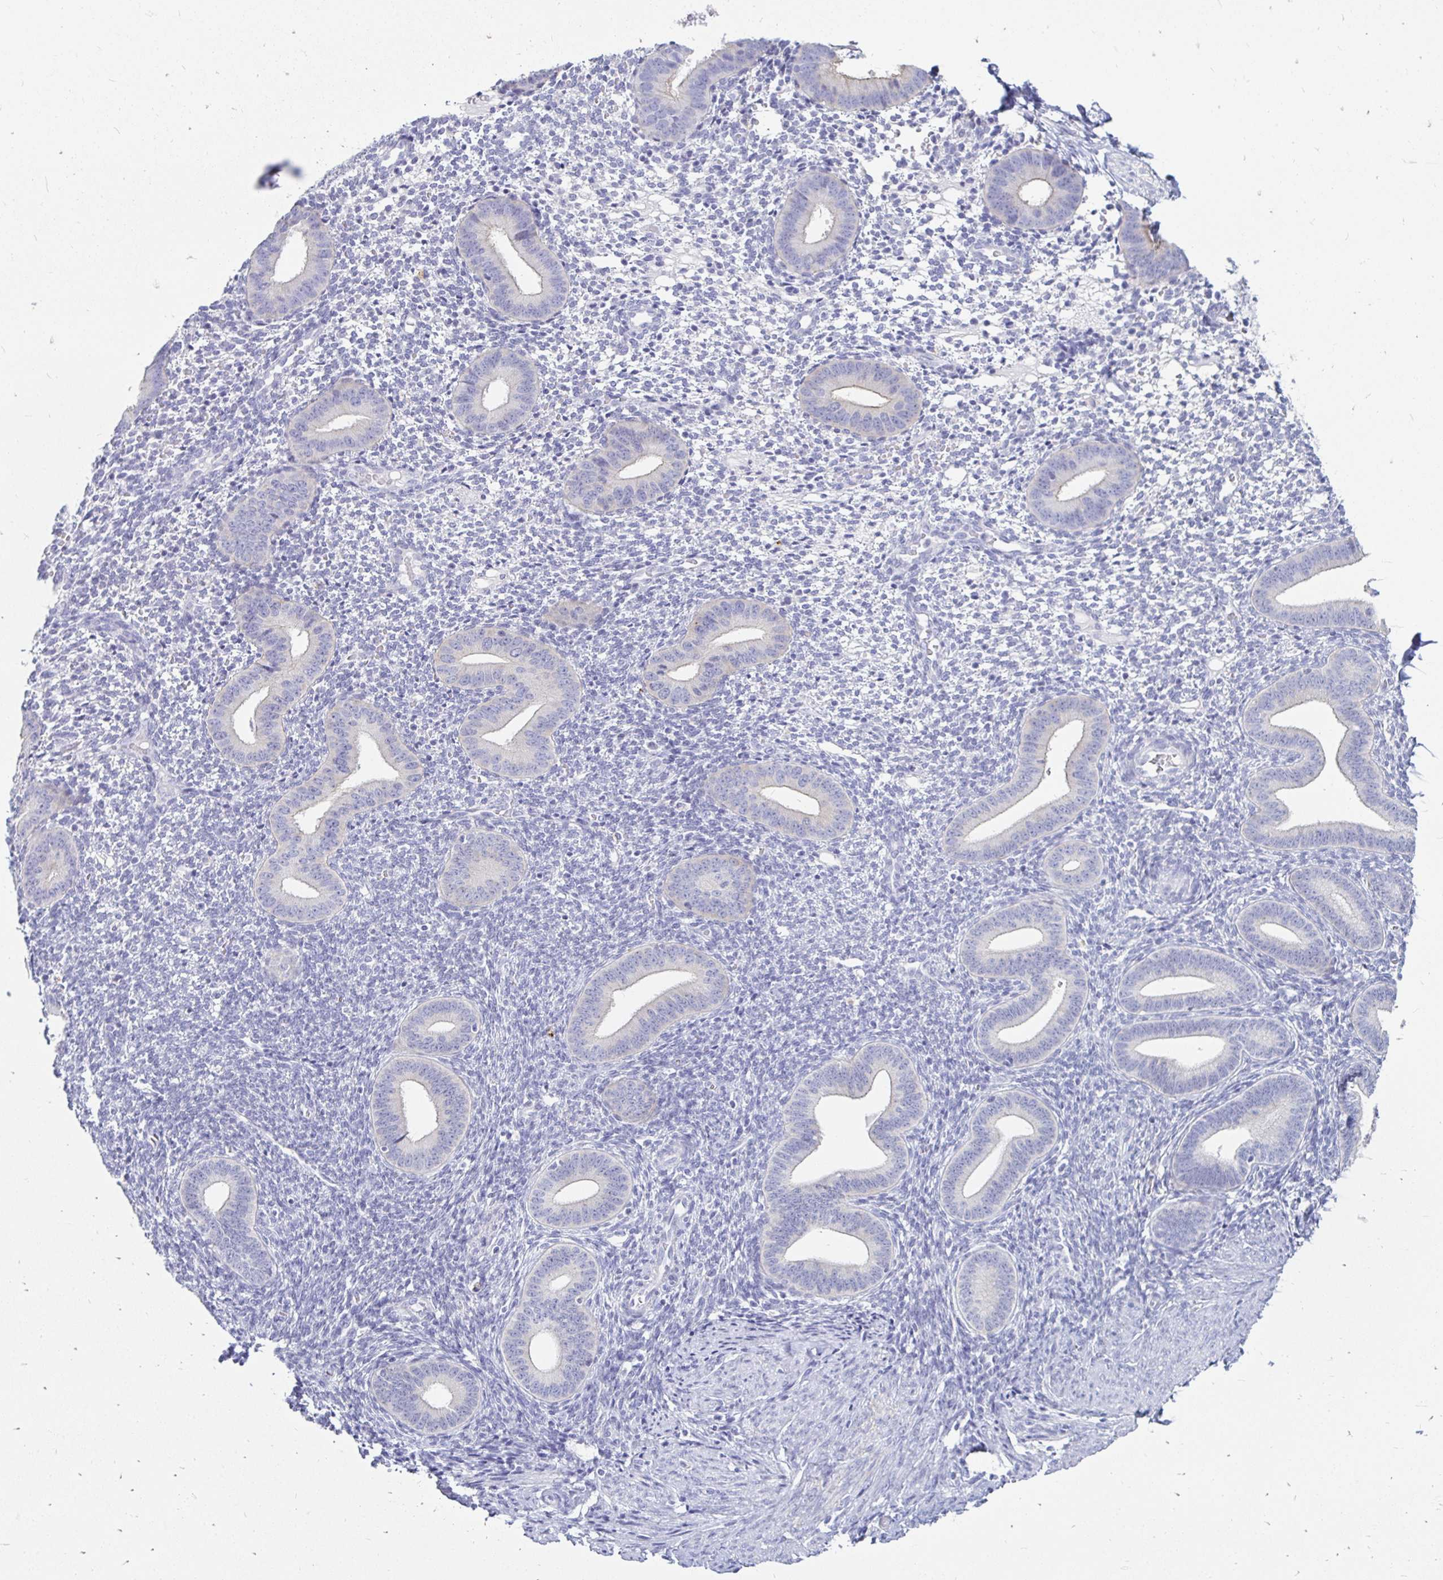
{"staining": {"intensity": "negative", "quantity": "none", "location": "none"}, "tissue": "endometrium", "cell_type": "Cells in endometrial stroma", "image_type": "normal", "snomed": [{"axis": "morphology", "description": "Normal tissue, NOS"}, {"axis": "topography", "description": "Endometrium"}], "caption": "DAB (3,3'-diaminobenzidine) immunohistochemical staining of normal human endometrium displays no significant staining in cells in endometrial stroma.", "gene": "PEG10", "patient": {"sex": "female", "age": 40}}